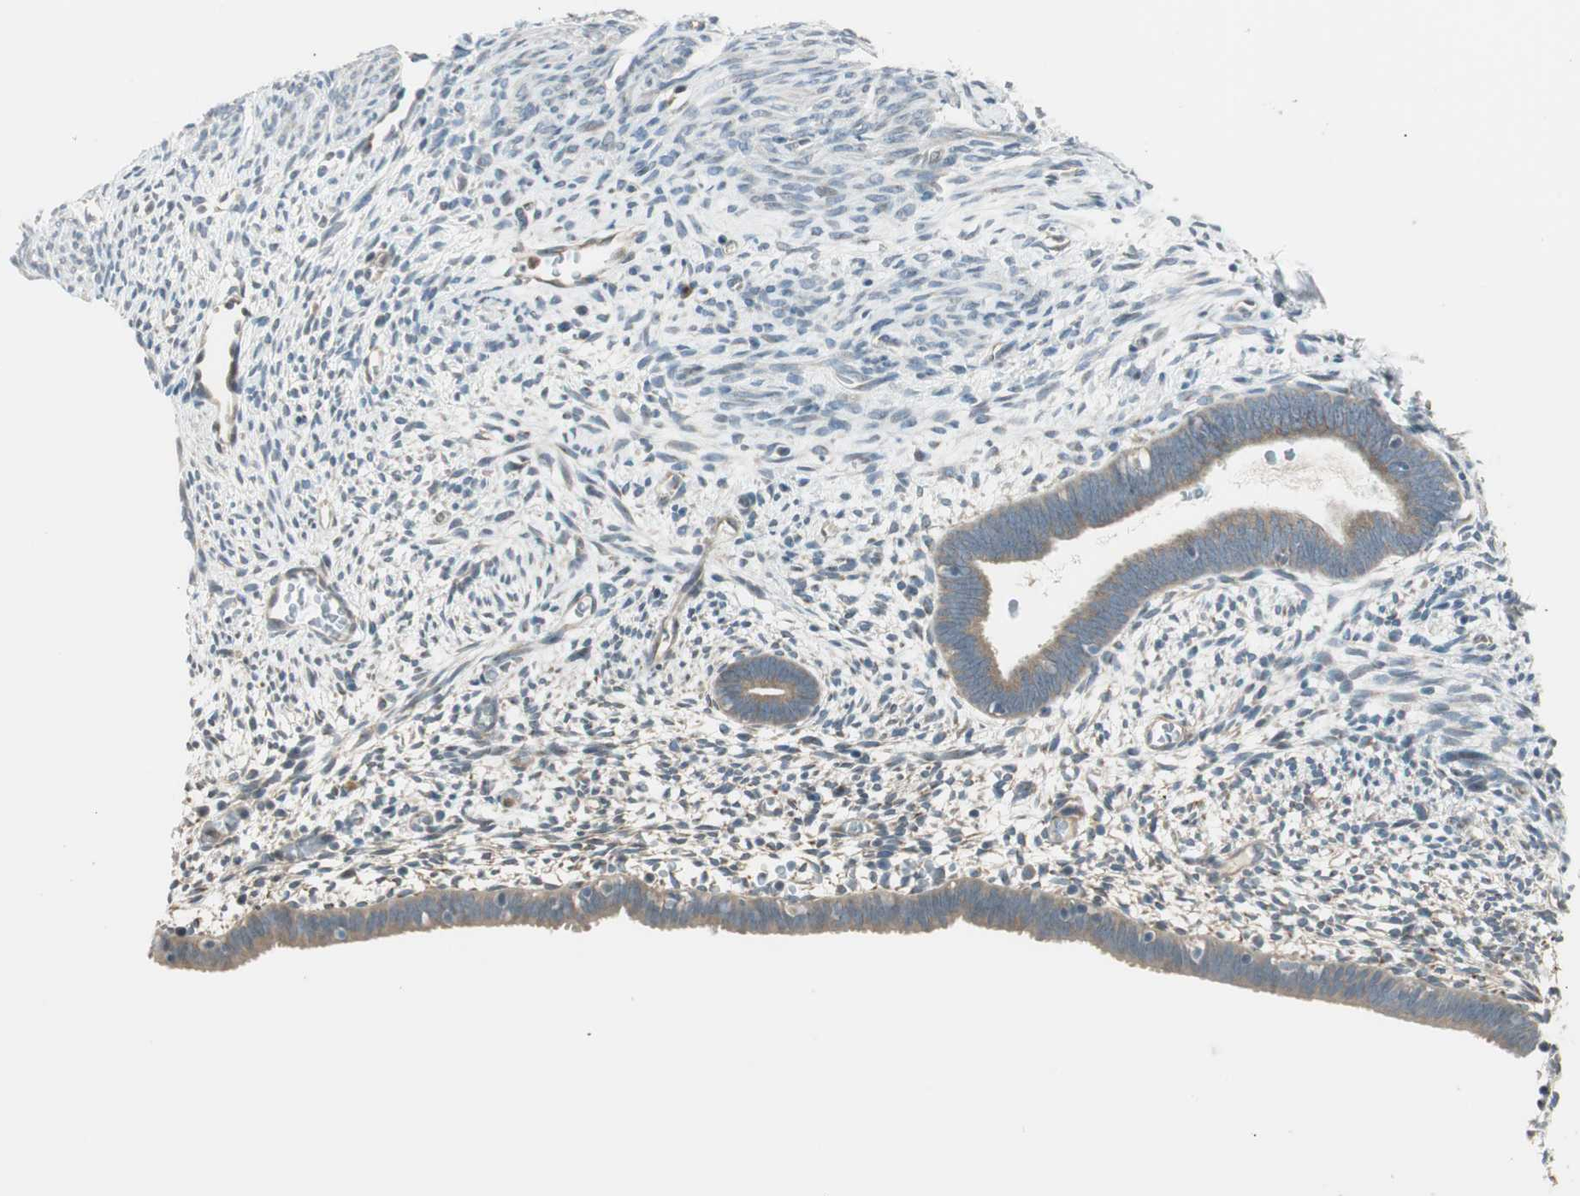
{"staining": {"intensity": "negative", "quantity": "none", "location": "none"}, "tissue": "endometrium", "cell_type": "Cells in endometrial stroma", "image_type": "normal", "snomed": [{"axis": "morphology", "description": "Normal tissue, NOS"}, {"axis": "morphology", "description": "Atrophy, NOS"}, {"axis": "topography", "description": "Uterus"}, {"axis": "topography", "description": "Endometrium"}], "caption": "High magnification brightfield microscopy of normal endometrium stained with DAB (3,3'-diaminobenzidine) (brown) and counterstained with hematoxylin (blue): cells in endometrial stroma show no significant expression. (DAB IHC with hematoxylin counter stain).", "gene": "CGRRF1", "patient": {"sex": "female", "age": 68}}